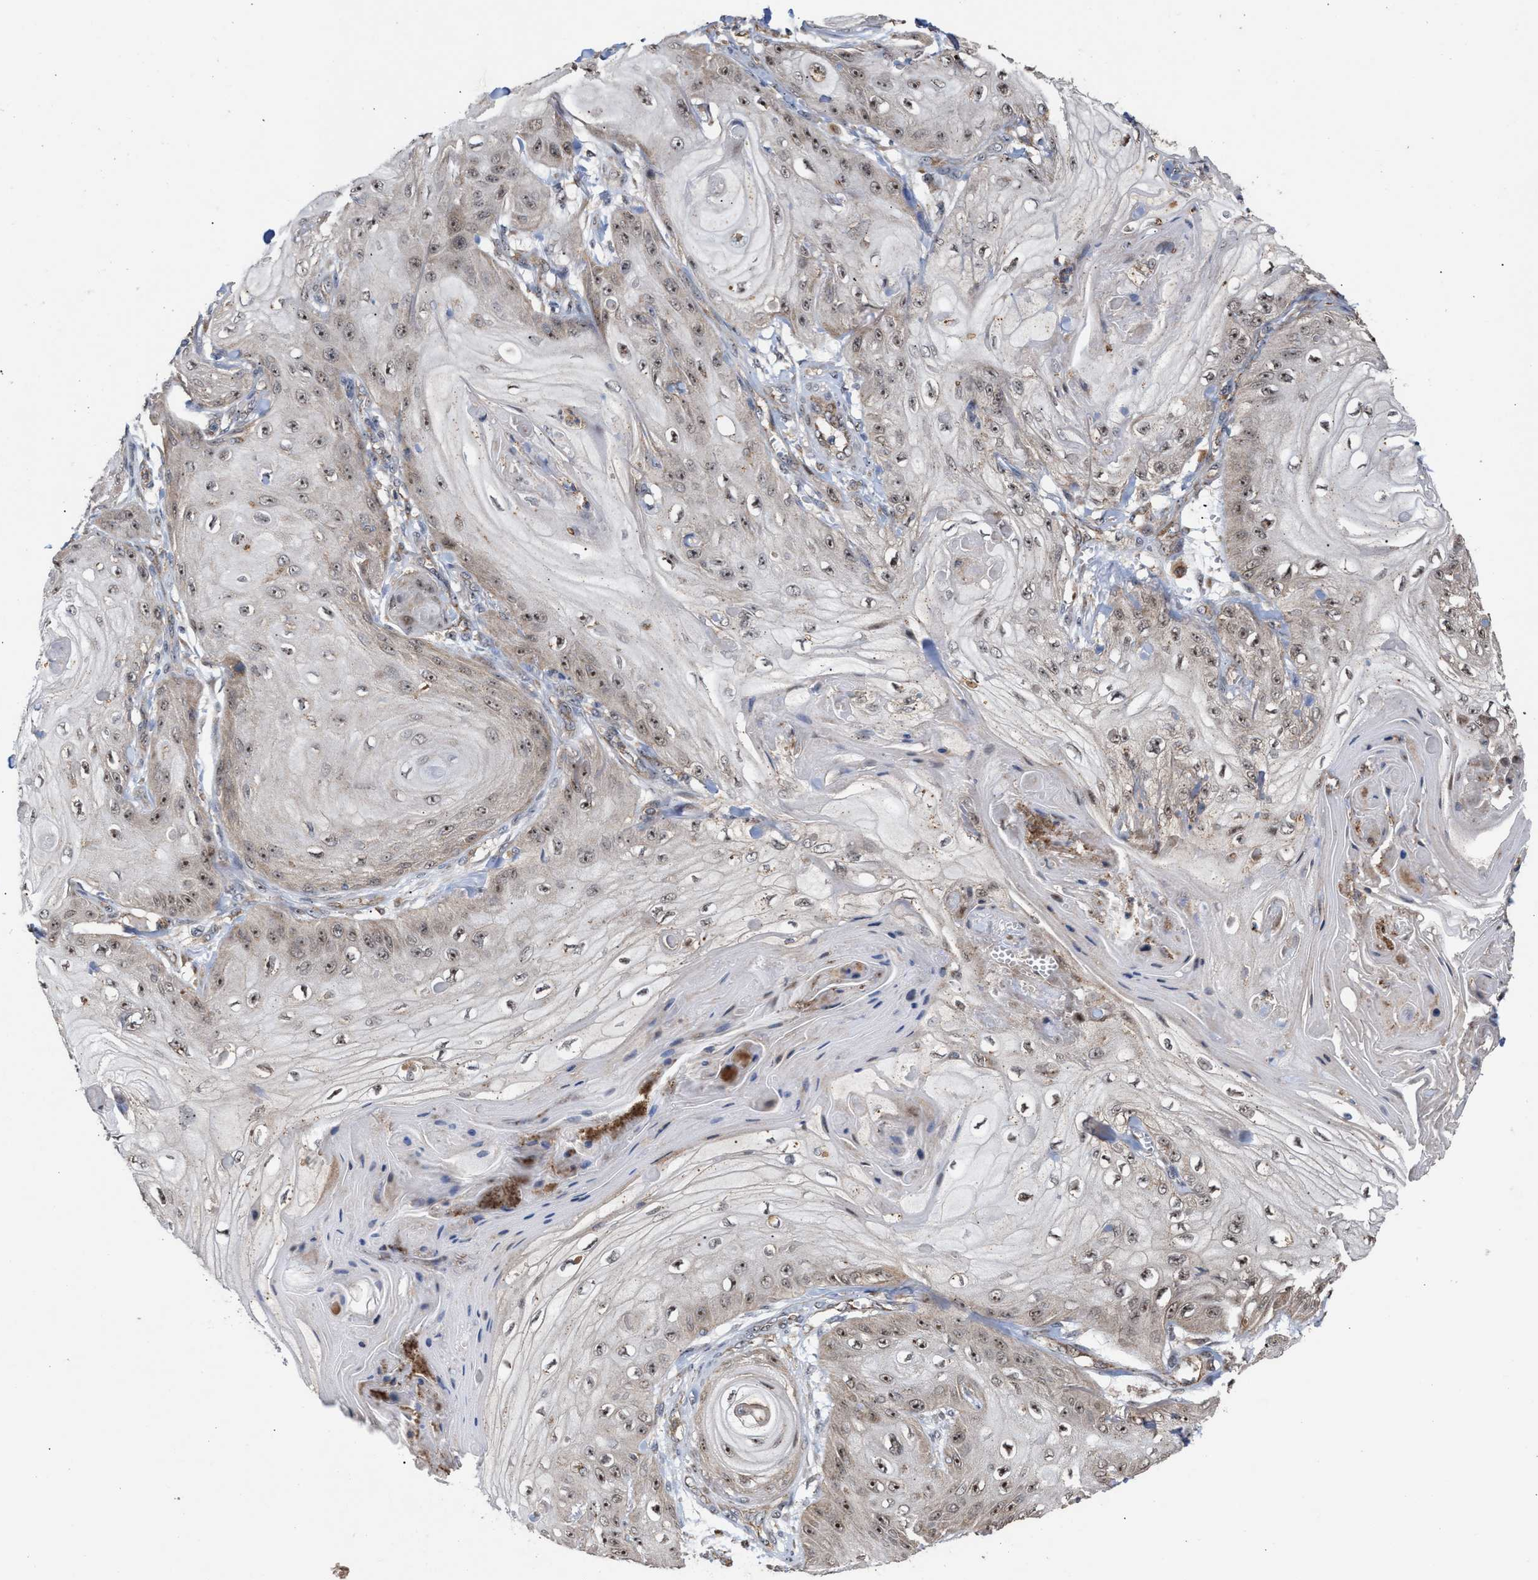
{"staining": {"intensity": "strong", "quantity": ">75%", "location": "cytoplasmic/membranous,nuclear"}, "tissue": "skin cancer", "cell_type": "Tumor cells", "image_type": "cancer", "snomed": [{"axis": "morphology", "description": "Squamous cell carcinoma, NOS"}, {"axis": "topography", "description": "Skin"}], "caption": "Protein expression analysis of human skin cancer (squamous cell carcinoma) reveals strong cytoplasmic/membranous and nuclear expression in approximately >75% of tumor cells.", "gene": "EXOSC2", "patient": {"sex": "male", "age": 74}}